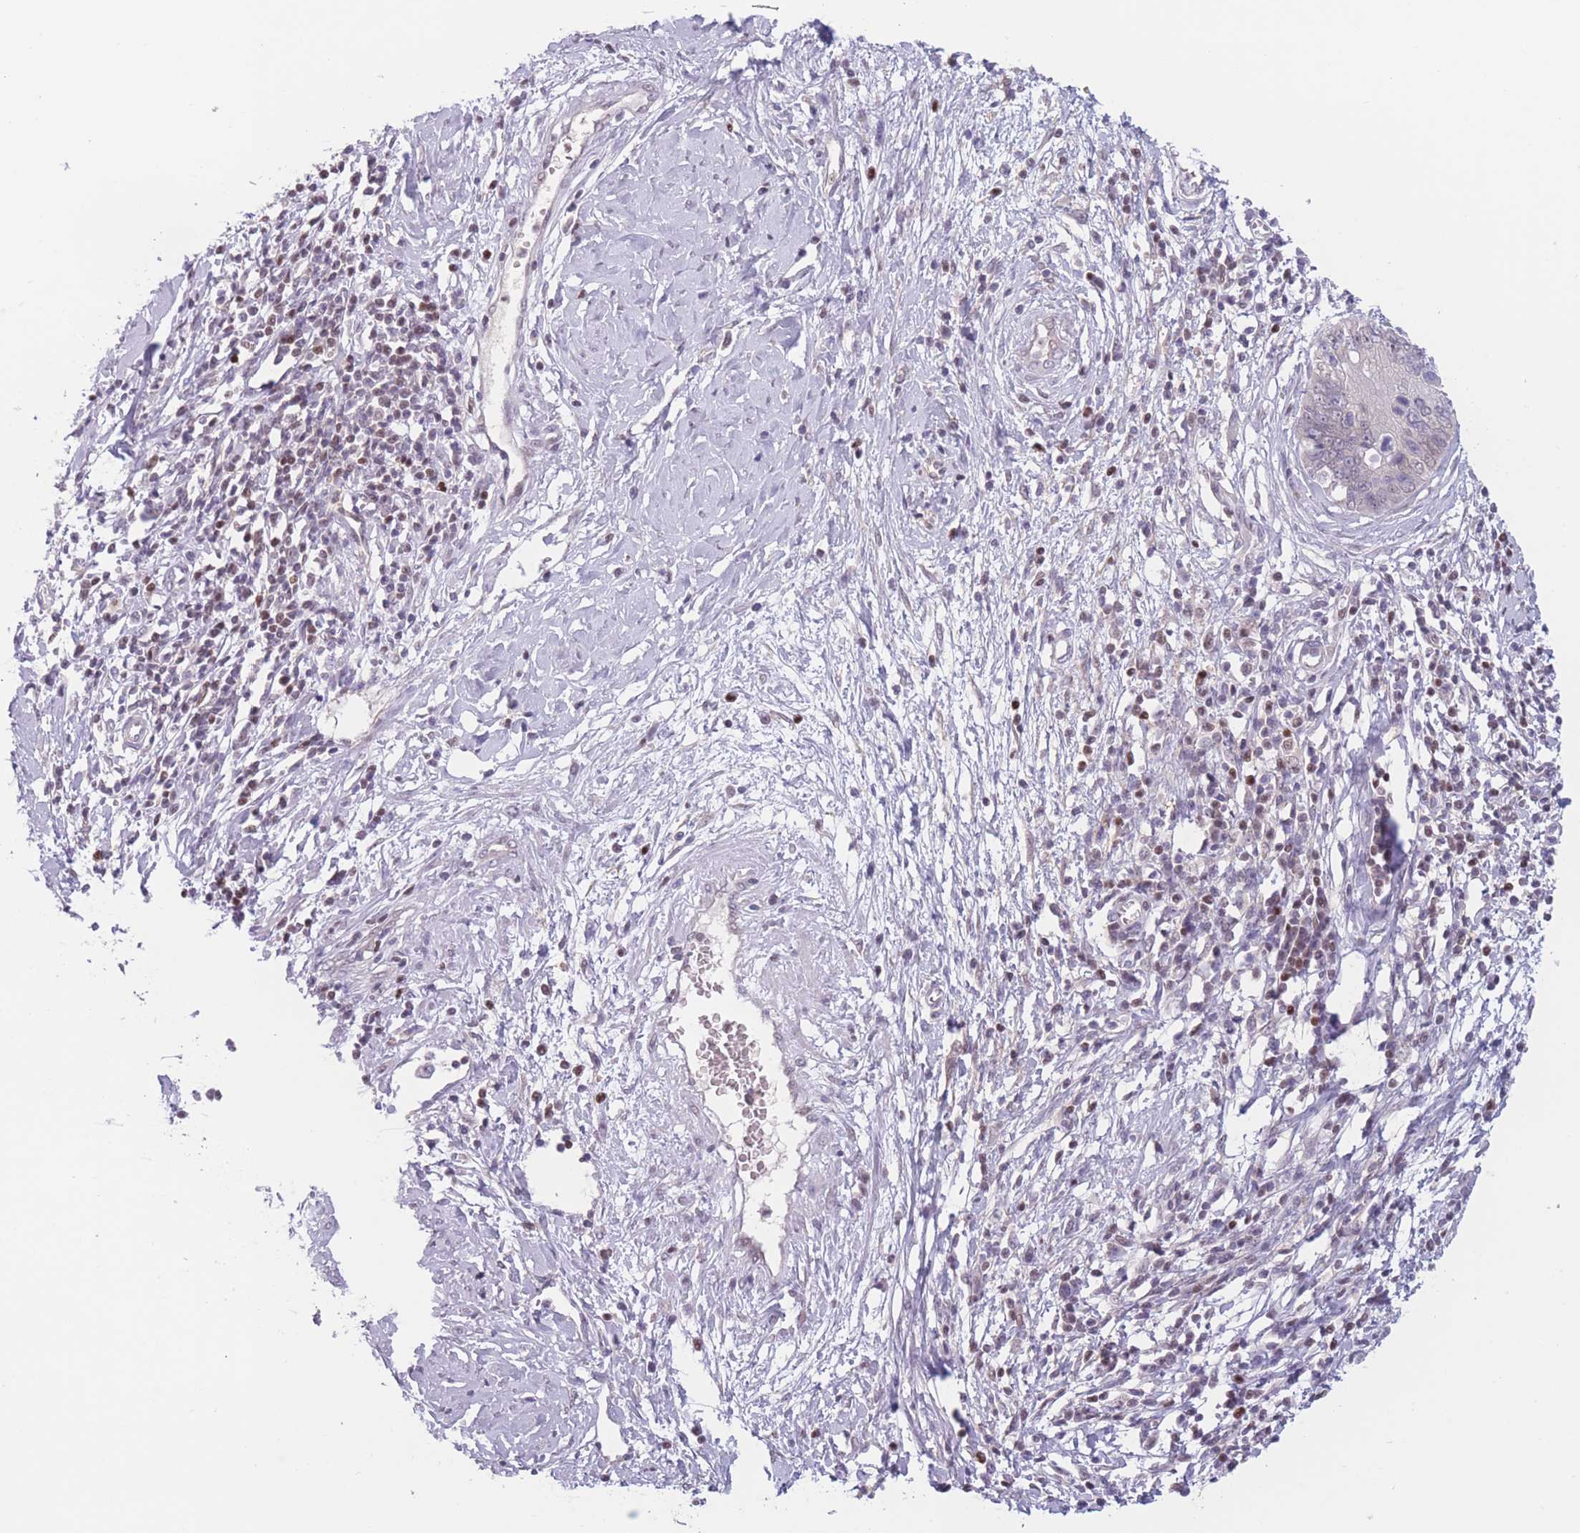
{"staining": {"intensity": "negative", "quantity": "none", "location": "none"}, "tissue": "cervical cancer", "cell_type": "Tumor cells", "image_type": "cancer", "snomed": [{"axis": "morphology", "description": "Adenocarcinoma, NOS"}, {"axis": "topography", "description": "Cervix"}], "caption": "IHC photomicrograph of adenocarcinoma (cervical) stained for a protein (brown), which shows no expression in tumor cells.", "gene": "ZNF439", "patient": {"sex": "female", "age": 44}}